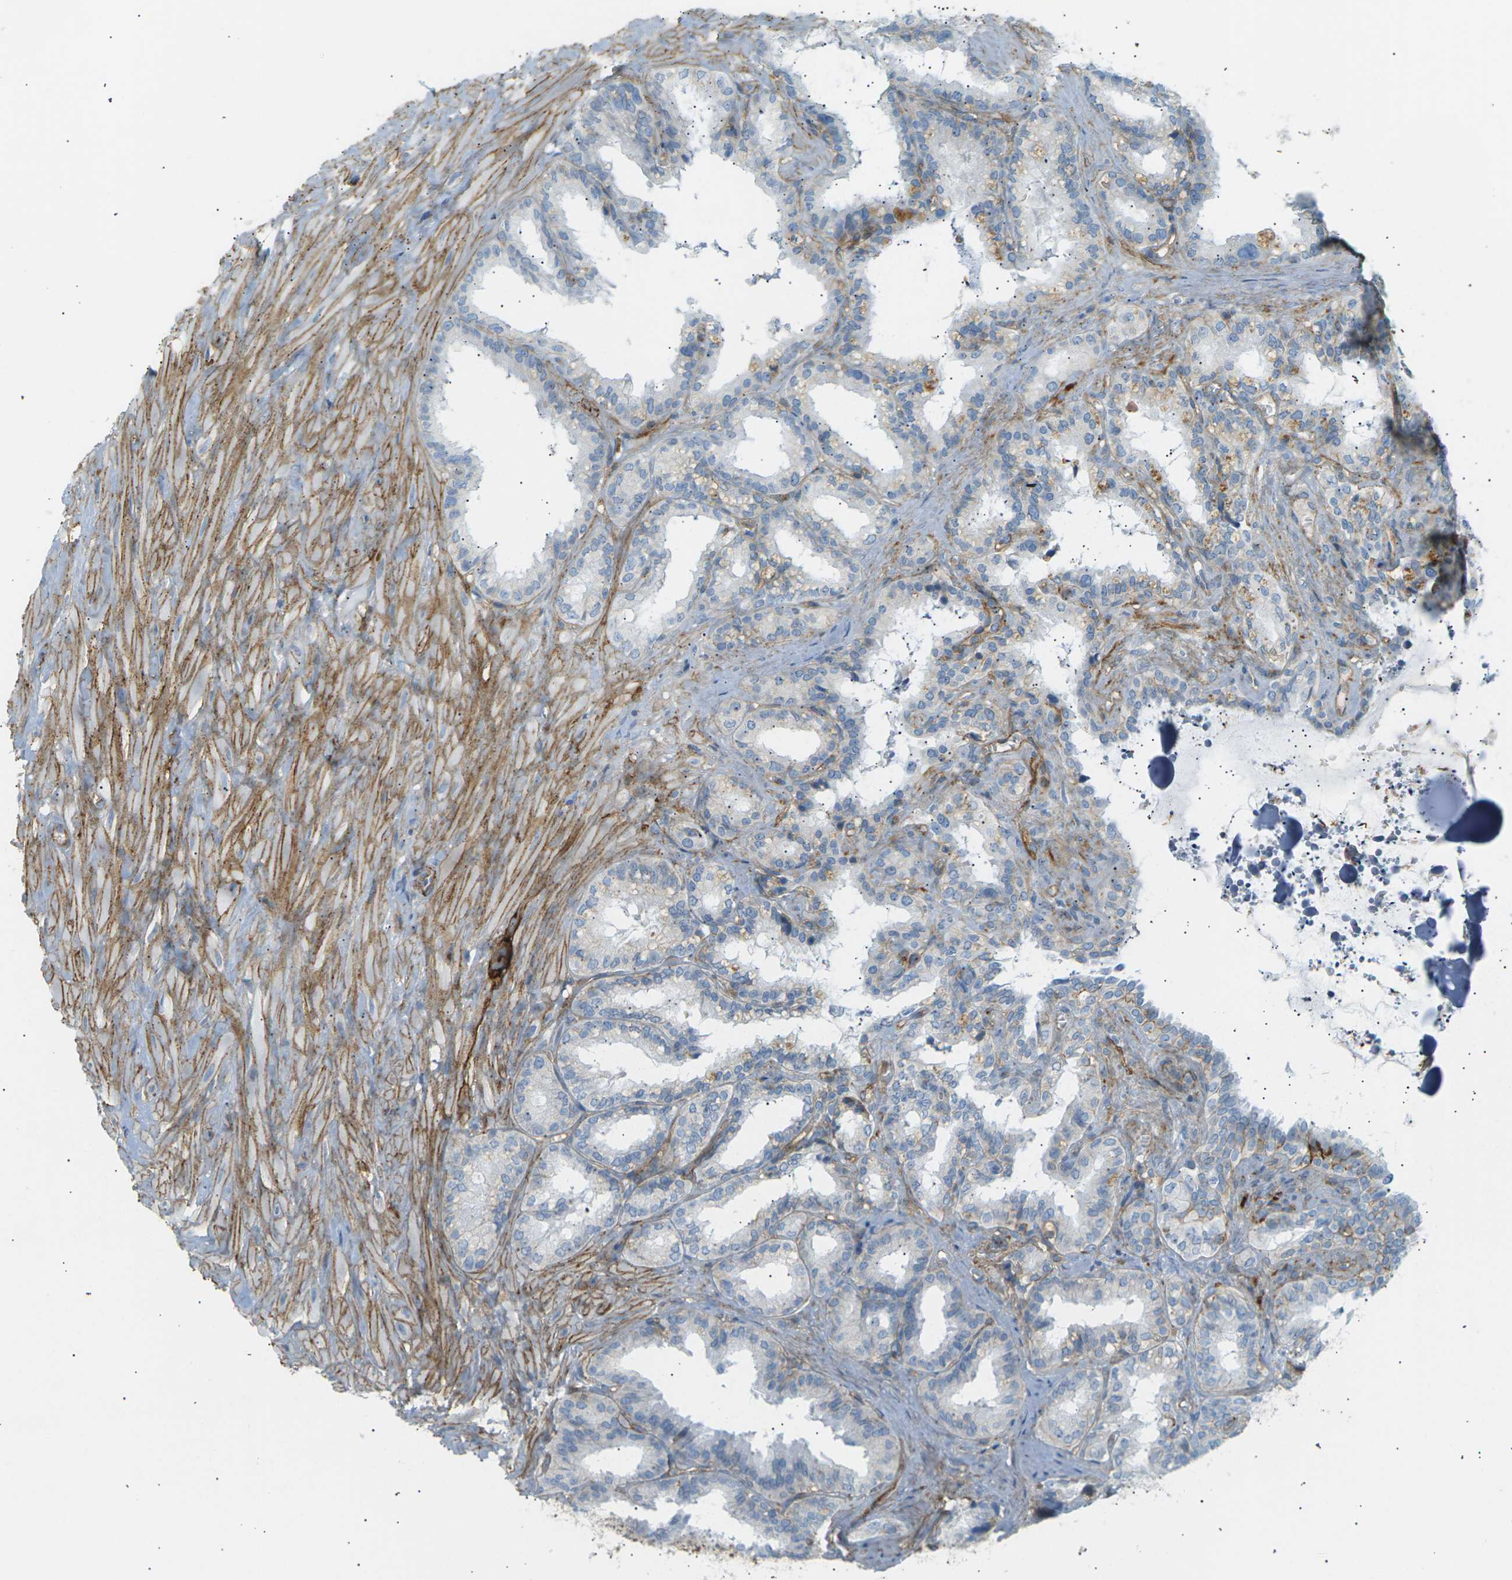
{"staining": {"intensity": "moderate", "quantity": "<25%", "location": "cytoplasmic/membranous"}, "tissue": "seminal vesicle", "cell_type": "Glandular cells", "image_type": "normal", "snomed": [{"axis": "morphology", "description": "Normal tissue, NOS"}, {"axis": "topography", "description": "Seminal veicle"}], "caption": "DAB immunohistochemical staining of unremarkable human seminal vesicle displays moderate cytoplasmic/membranous protein expression in about <25% of glandular cells. (brown staining indicates protein expression, while blue staining denotes nuclei).", "gene": "ATP2B4", "patient": {"sex": "male", "age": 64}}